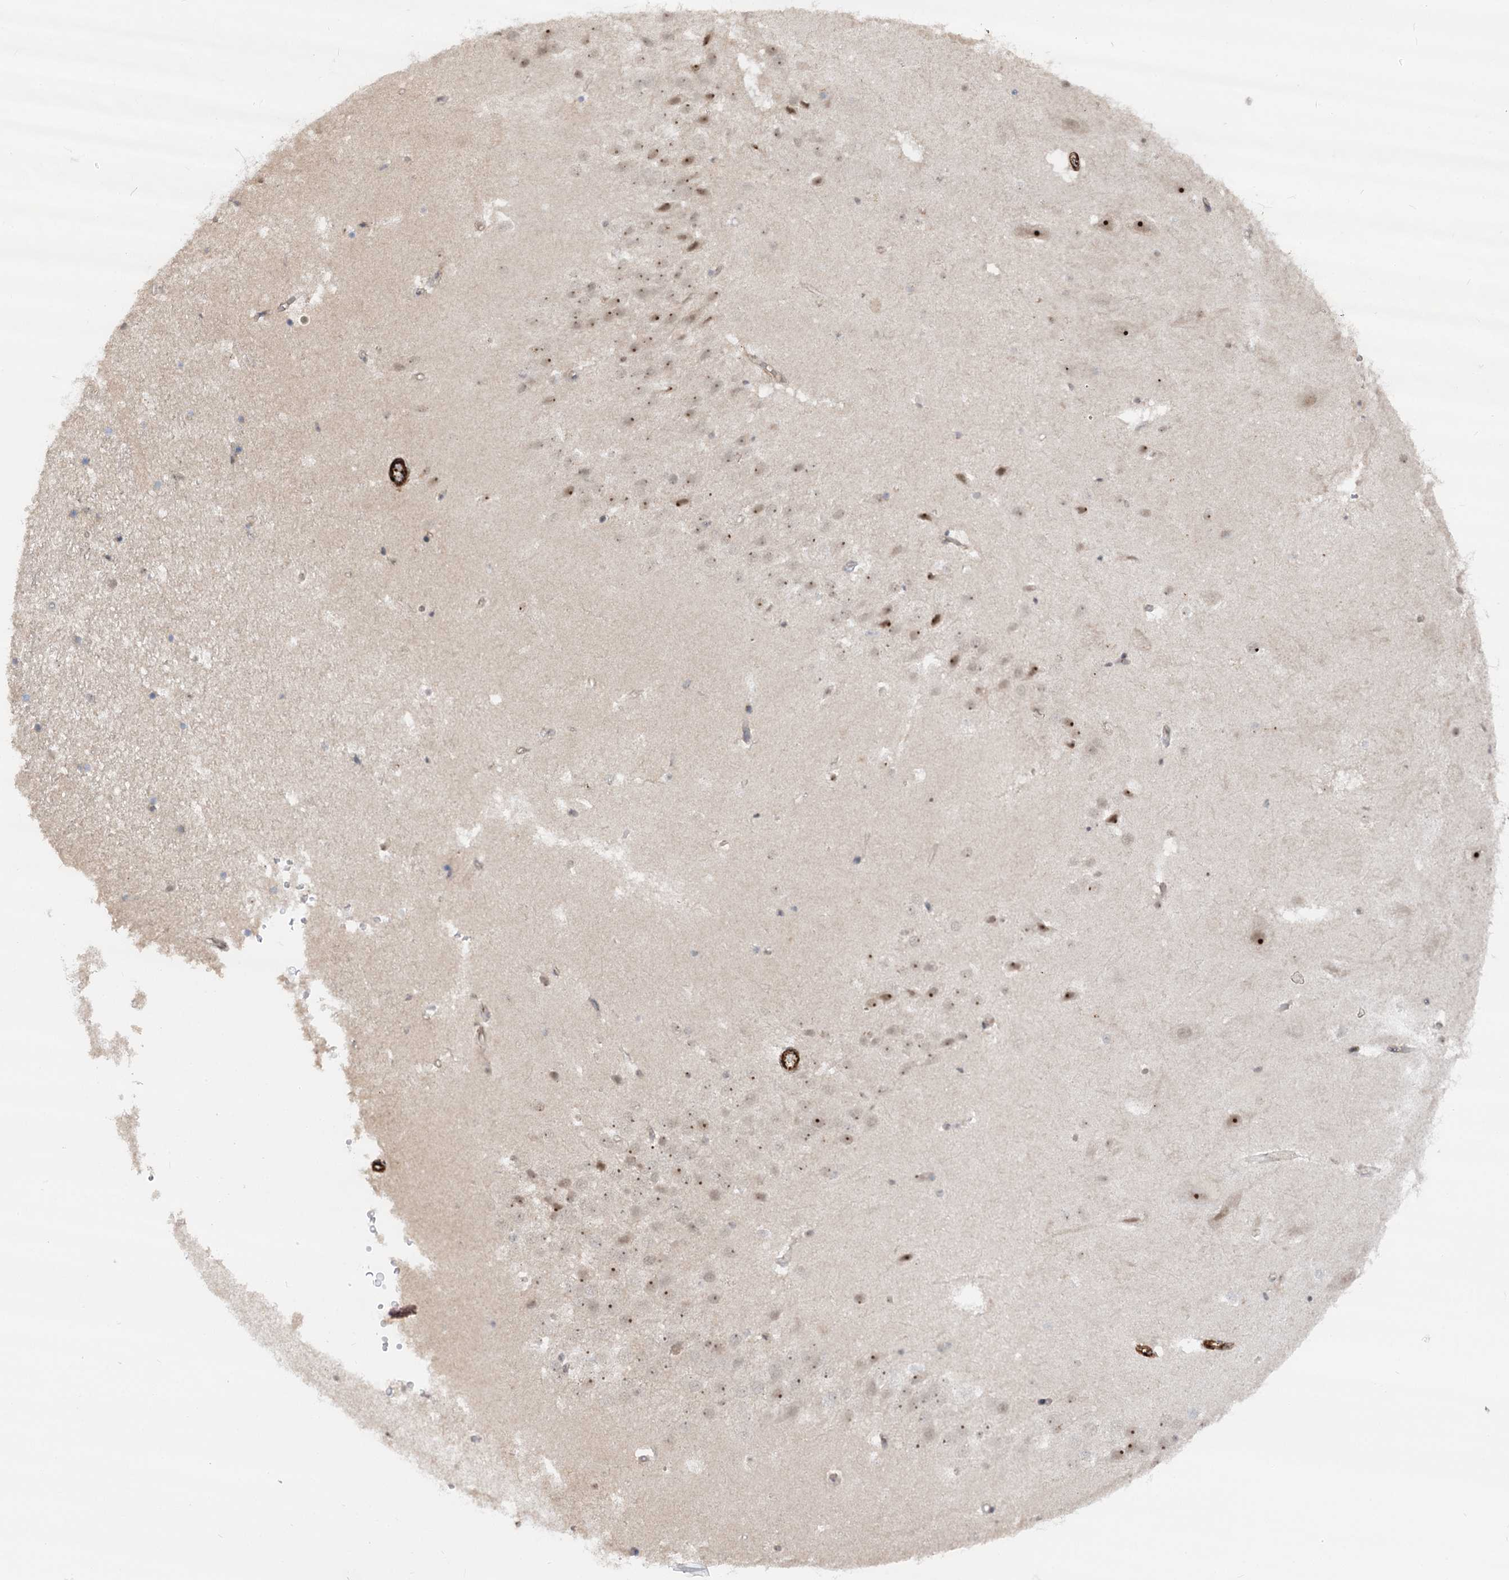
{"staining": {"intensity": "negative", "quantity": "none", "location": "none"}, "tissue": "hippocampus", "cell_type": "Glial cells", "image_type": "normal", "snomed": [{"axis": "morphology", "description": "Normal tissue, NOS"}, {"axis": "topography", "description": "Hippocampus"}], "caption": "This photomicrograph is of unremarkable hippocampus stained with immunohistochemistry (IHC) to label a protein in brown with the nuclei are counter-stained blue. There is no positivity in glial cells.", "gene": "GNL3L", "patient": {"sex": "female", "age": 52}}